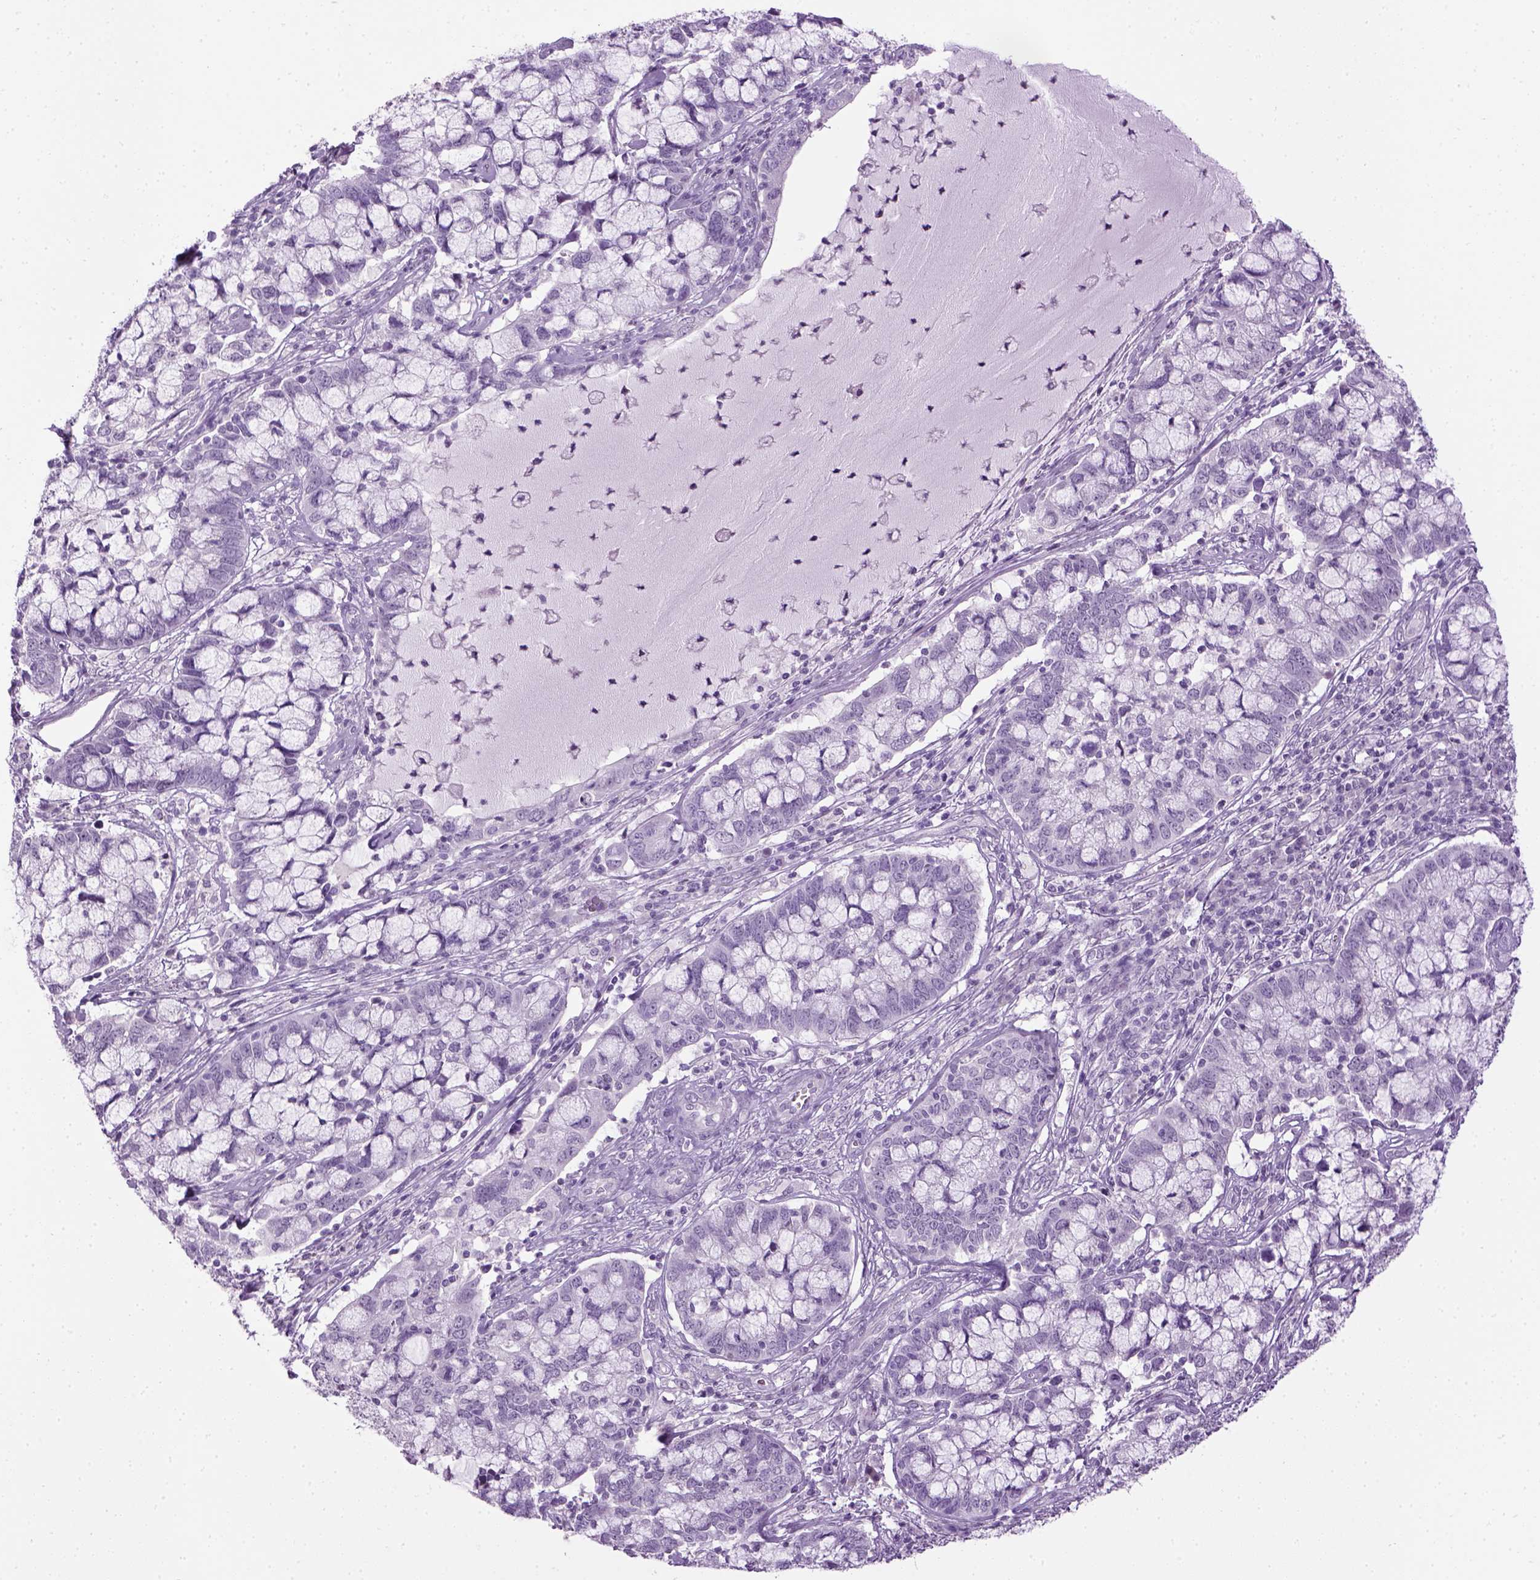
{"staining": {"intensity": "negative", "quantity": "none", "location": "none"}, "tissue": "cervical cancer", "cell_type": "Tumor cells", "image_type": "cancer", "snomed": [{"axis": "morphology", "description": "Adenocarcinoma, NOS"}, {"axis": "topography", "description": "Cervix"}], "caption": "The image reveals no staining of tumor cells in cervical cancer (adenocarcinoma).", "gene": "GABRB2", "patient": {"sex": "female", "age": 40}}